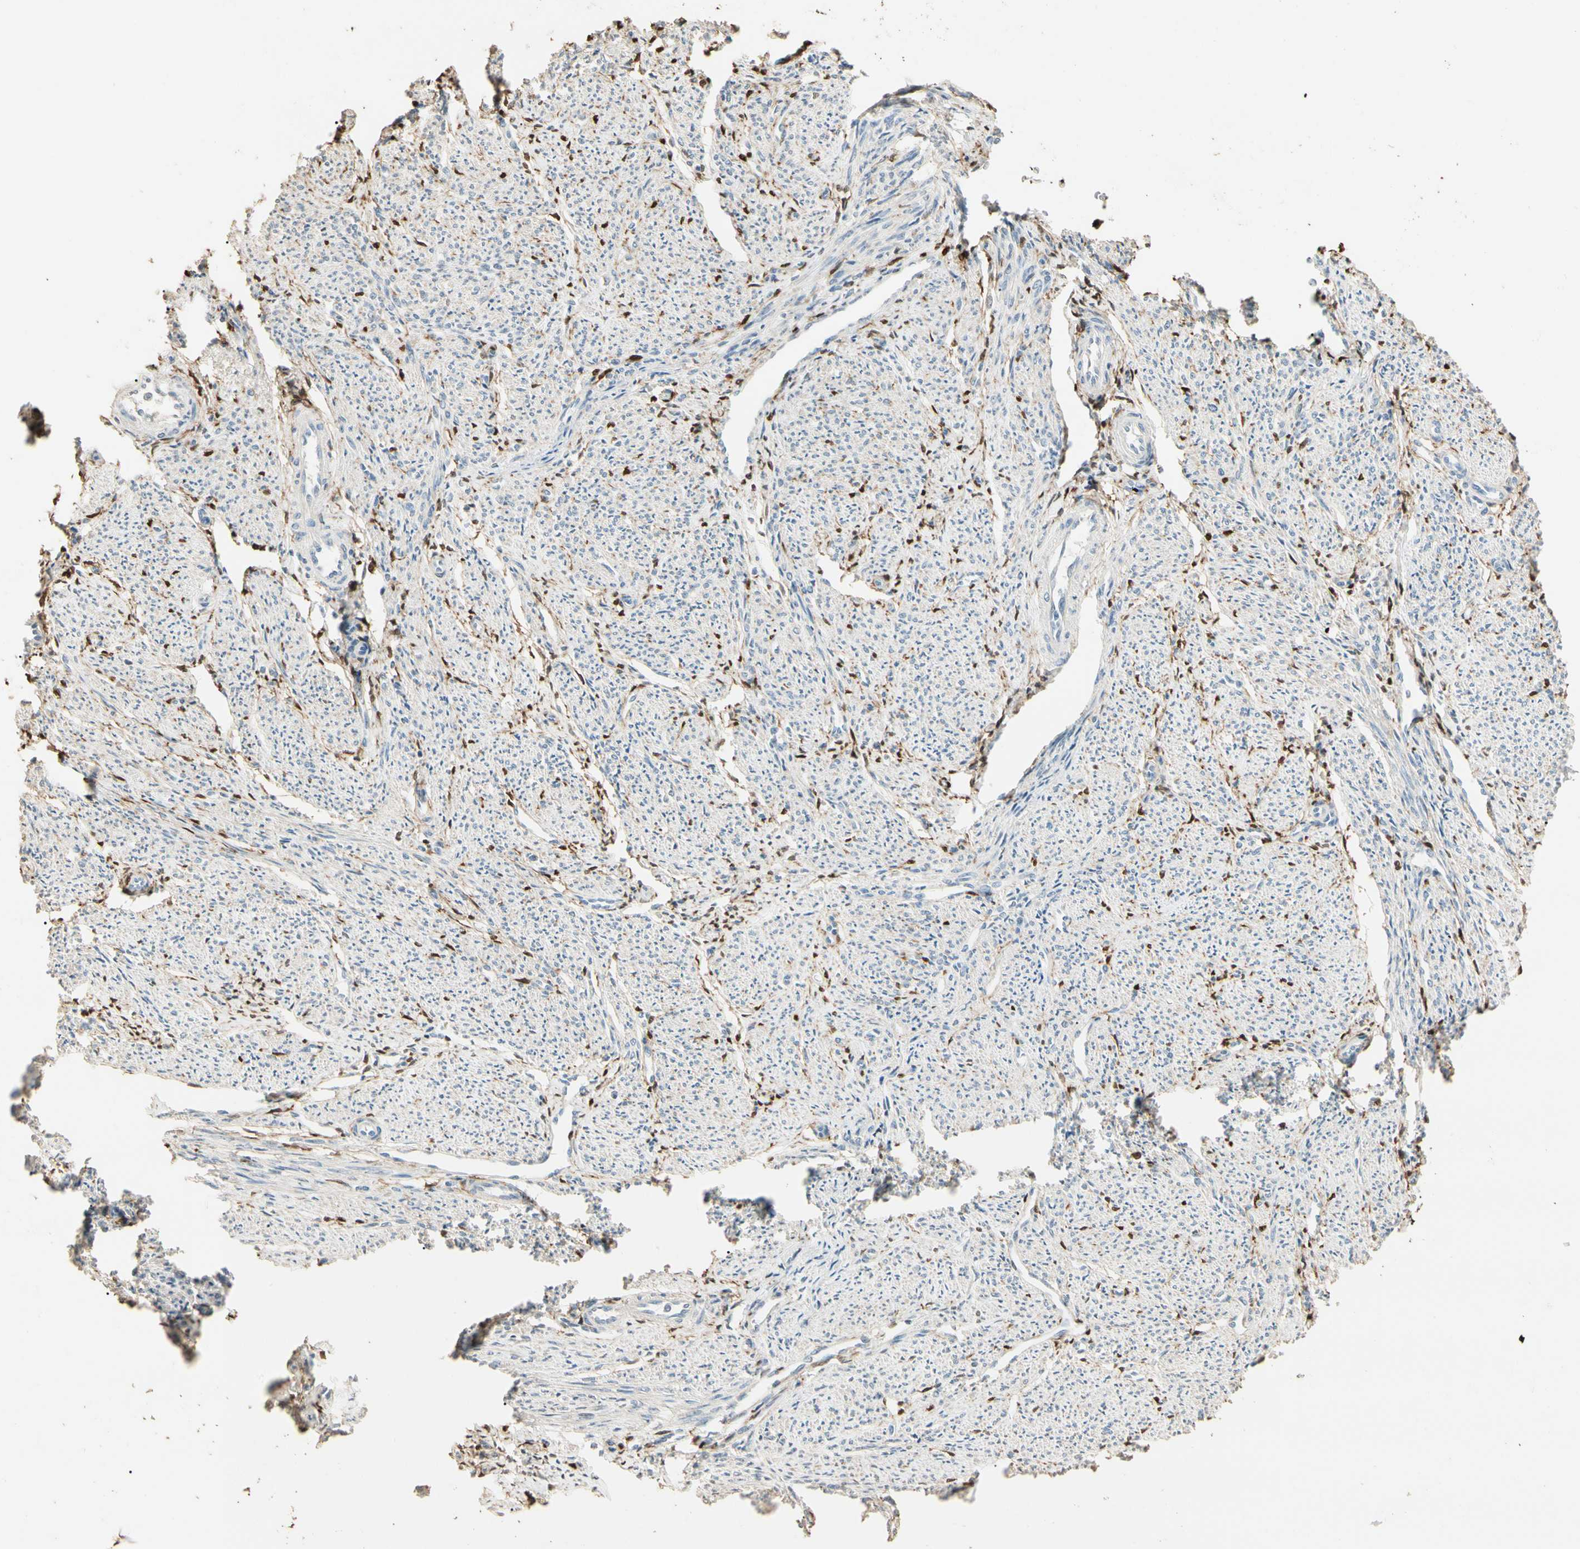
{"staining": {"intensity": "weak", "quantity": "<25%", "location": "cytoplasmic/membranous,nuclear"}, "tissue": "smooth muscle", "cell_type": "Smooth muscle cells", "image_type": "normal", "snomed": [{"axis": "morphology", "description": "Normal tissue, NOS"}, {"axis": "topography", "description": "Smooth muscle"}], "caption": "Immunohistochemistry (IHC) image of unremarkable smooth muscle: smooth muscle stained with DAB (3,3'-diaminobenzidine) demonstrates no significant protein positivity in smooth muscle cells.", "gene": "GNE", "patient": {"sex": "female", "age": 65}}